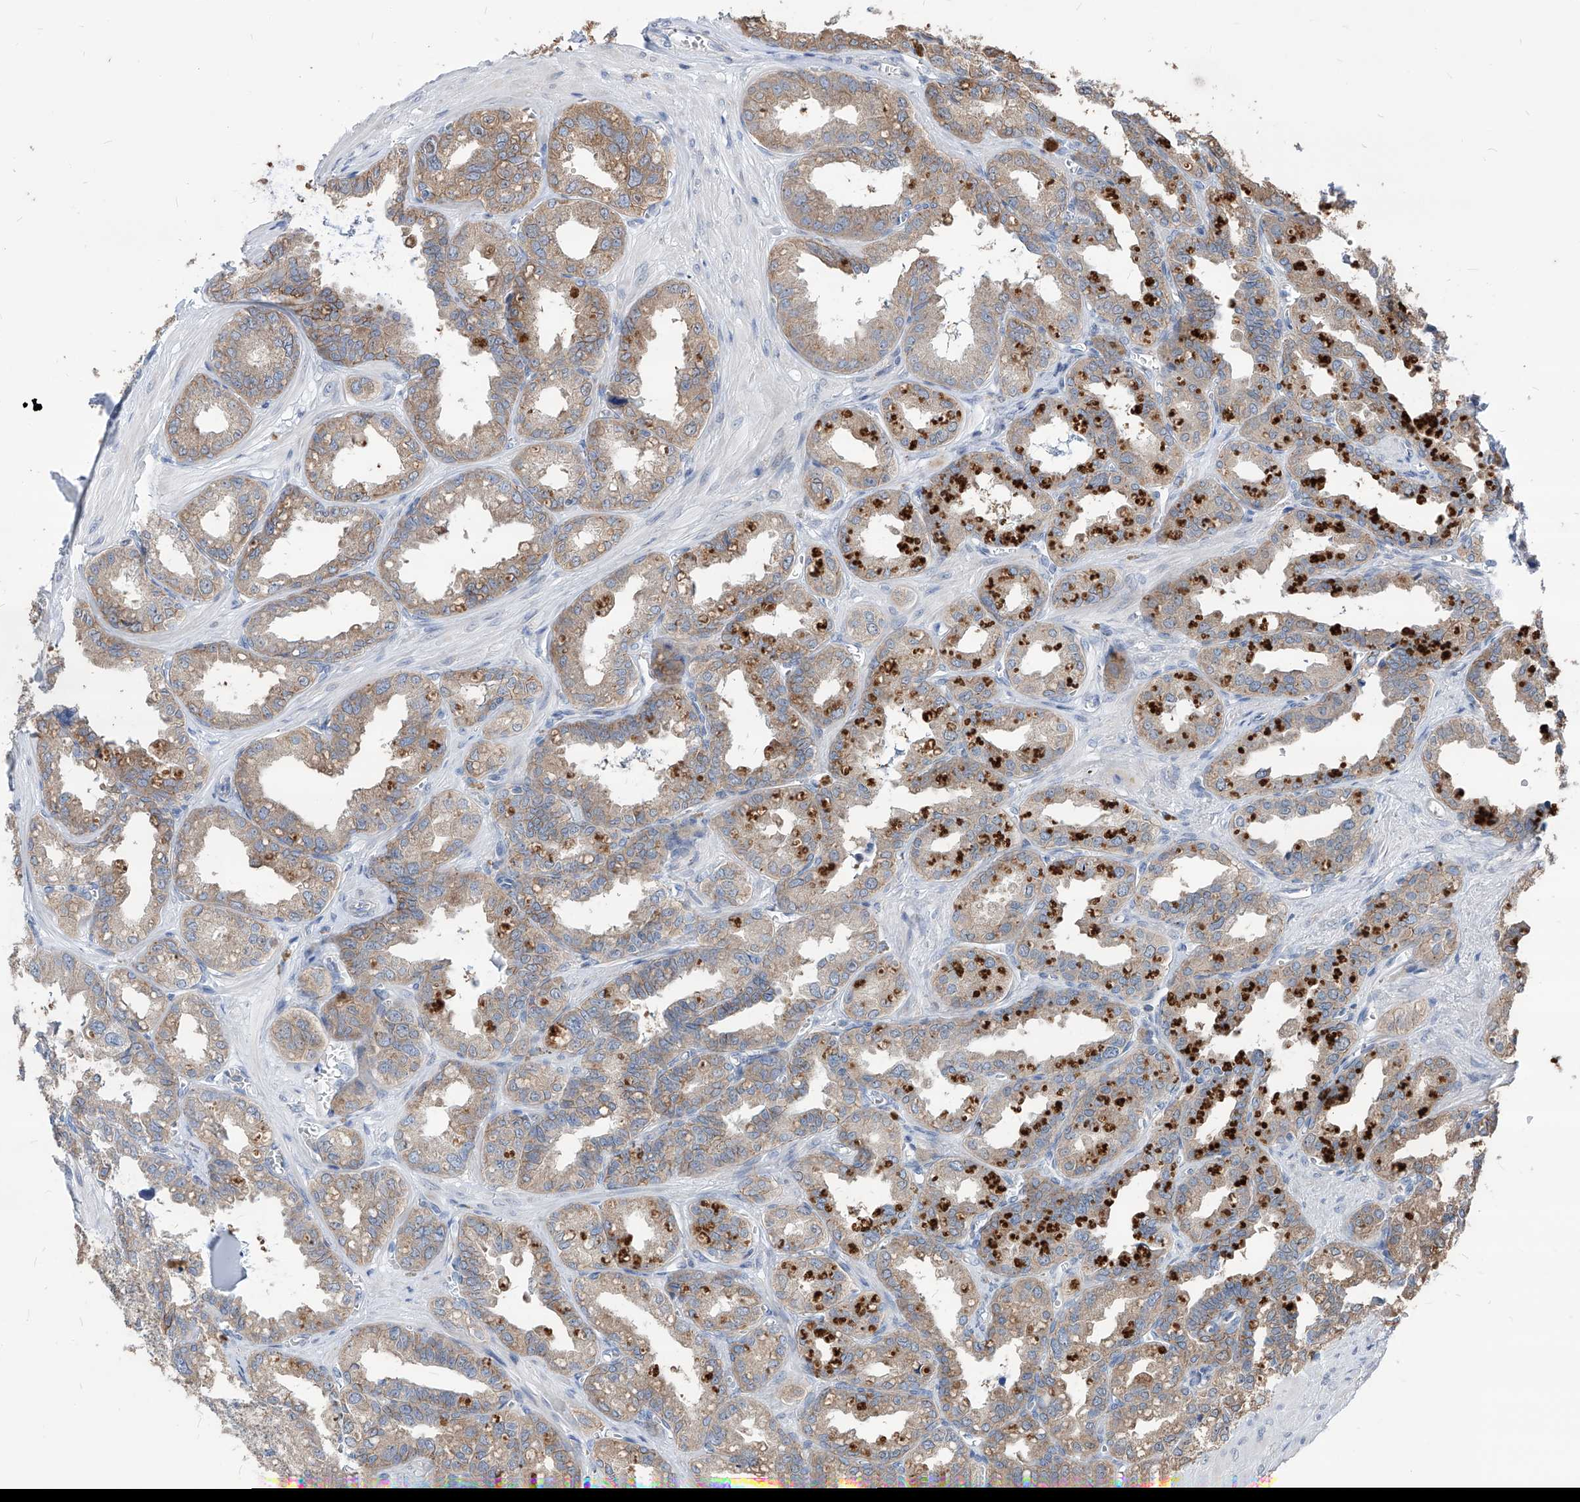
{"staining": {"intensity": "moderate", "quantity": "25%-75%", "location": "cytoplasmic/membranous"}, "tissue": "seminal vesicle", "cell_type": "Glandular cells", "image_type": "normal", "snomed": [{"axis": "morphology", "description": "Normal tissue, NOS"}, {"axis": "topography", "description": "Prostate"}, {"axis": "topography", "description": "Seminal veicle"}], "caption": "Immunohistochemical staining of unremarkable human seminal vesicle demonstrates medium levels of moderate cytoplasmic/membranous expression in approximately 25%-75% of glandular cells.", "gene": "AGPS", "patient": {"sex": "male", "age": 51}}